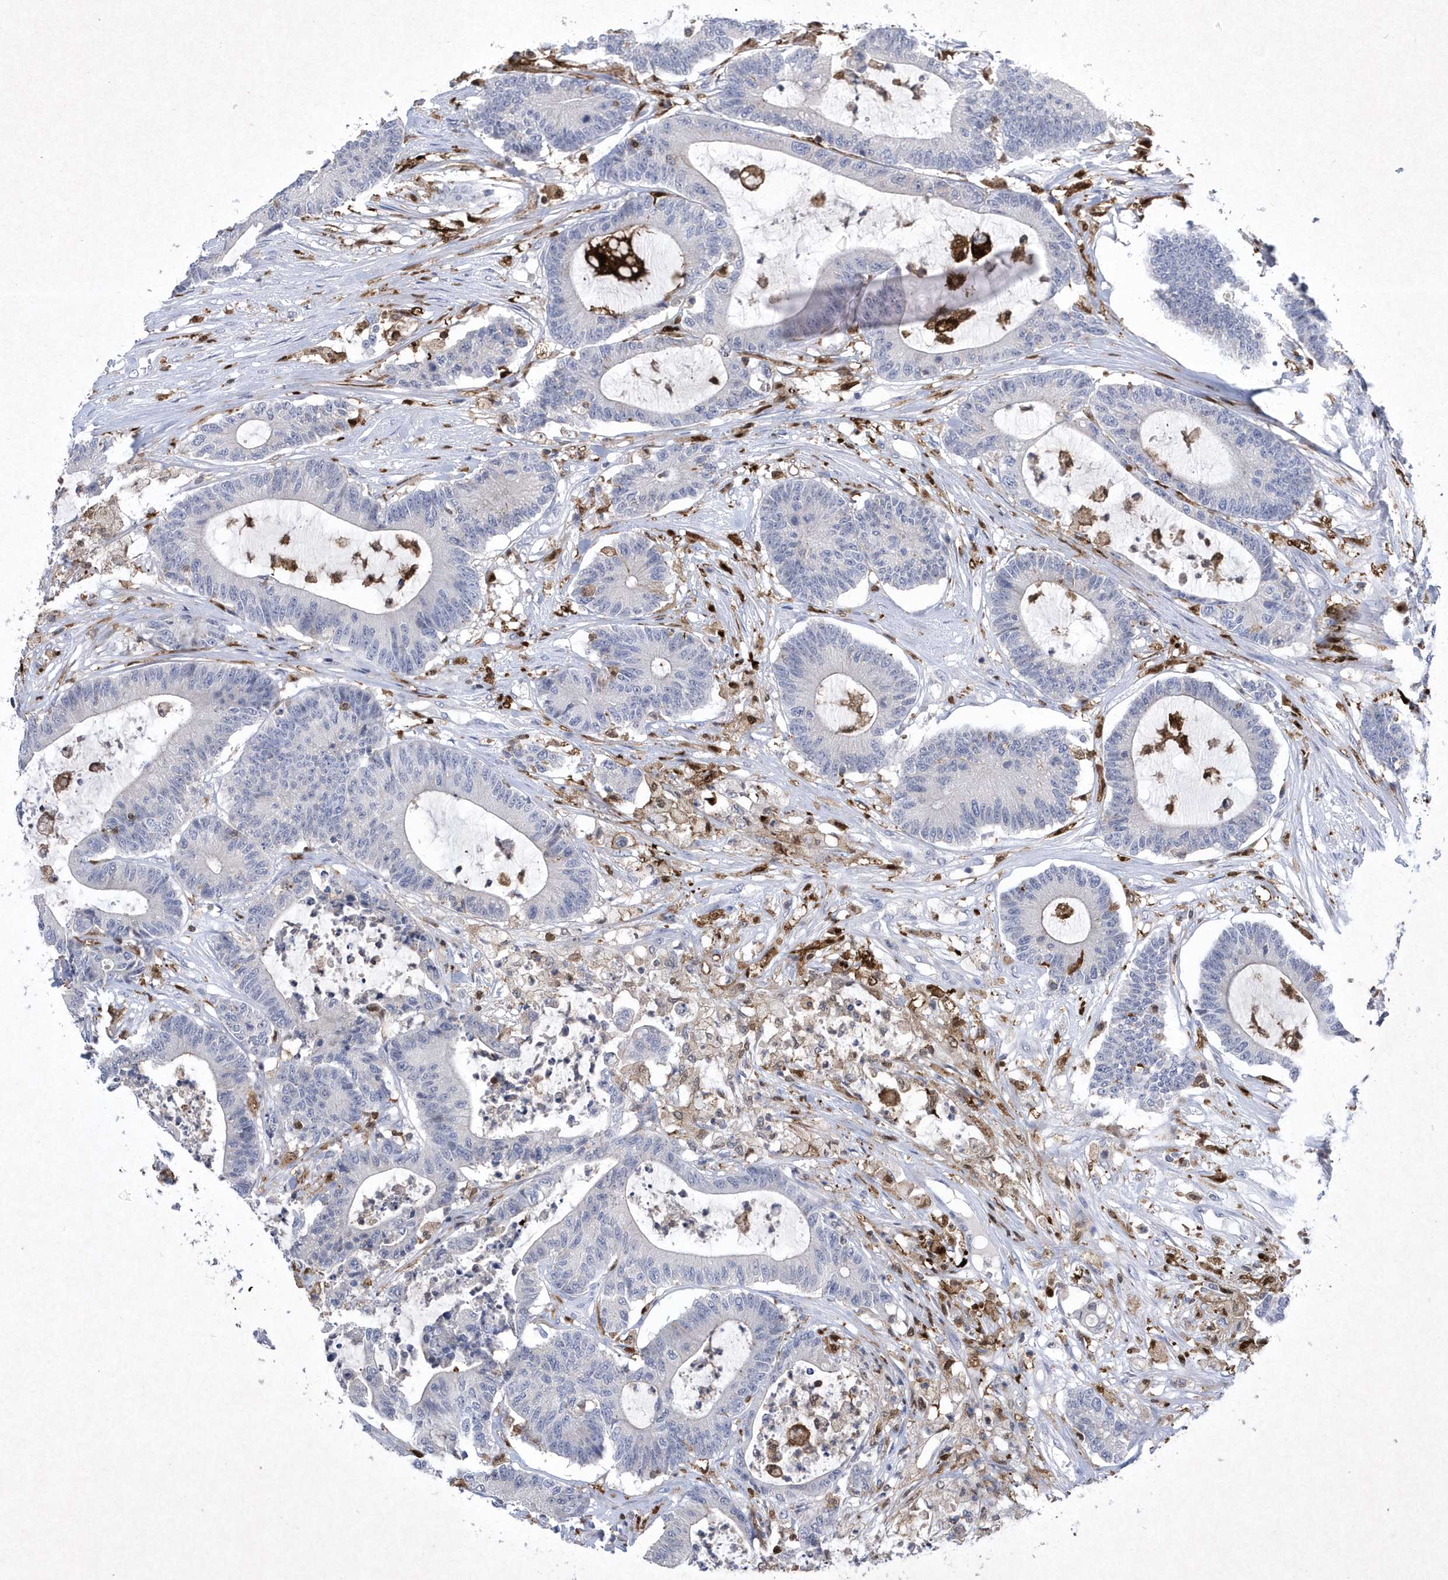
{"staining": {"intensity": "negative", "quantity": "none", "location": "none"}, "tissue": "colorectal cancer", "cell_type": "Tumor cells", "image_type": "cancer", "snomed": [{"axis": "morphology", "description": "Adenocarcinoma, NOS"}, {"axis": "topography", "description": "Colon"}], "caption": "High power microscopy histopathology image of an immunohistochemistry (IHC) image of adenocarcinoma (colorectal), revealing no significant expression in tumor cells. Brightfield microscopy of IHC stained with DAB (3,3'-diaminobenzidine) (brown) and hematoxylin (blue), captured at high magnification.", "gene": "BHLHA15", "patient": {"sex": "female", "age": 84}}